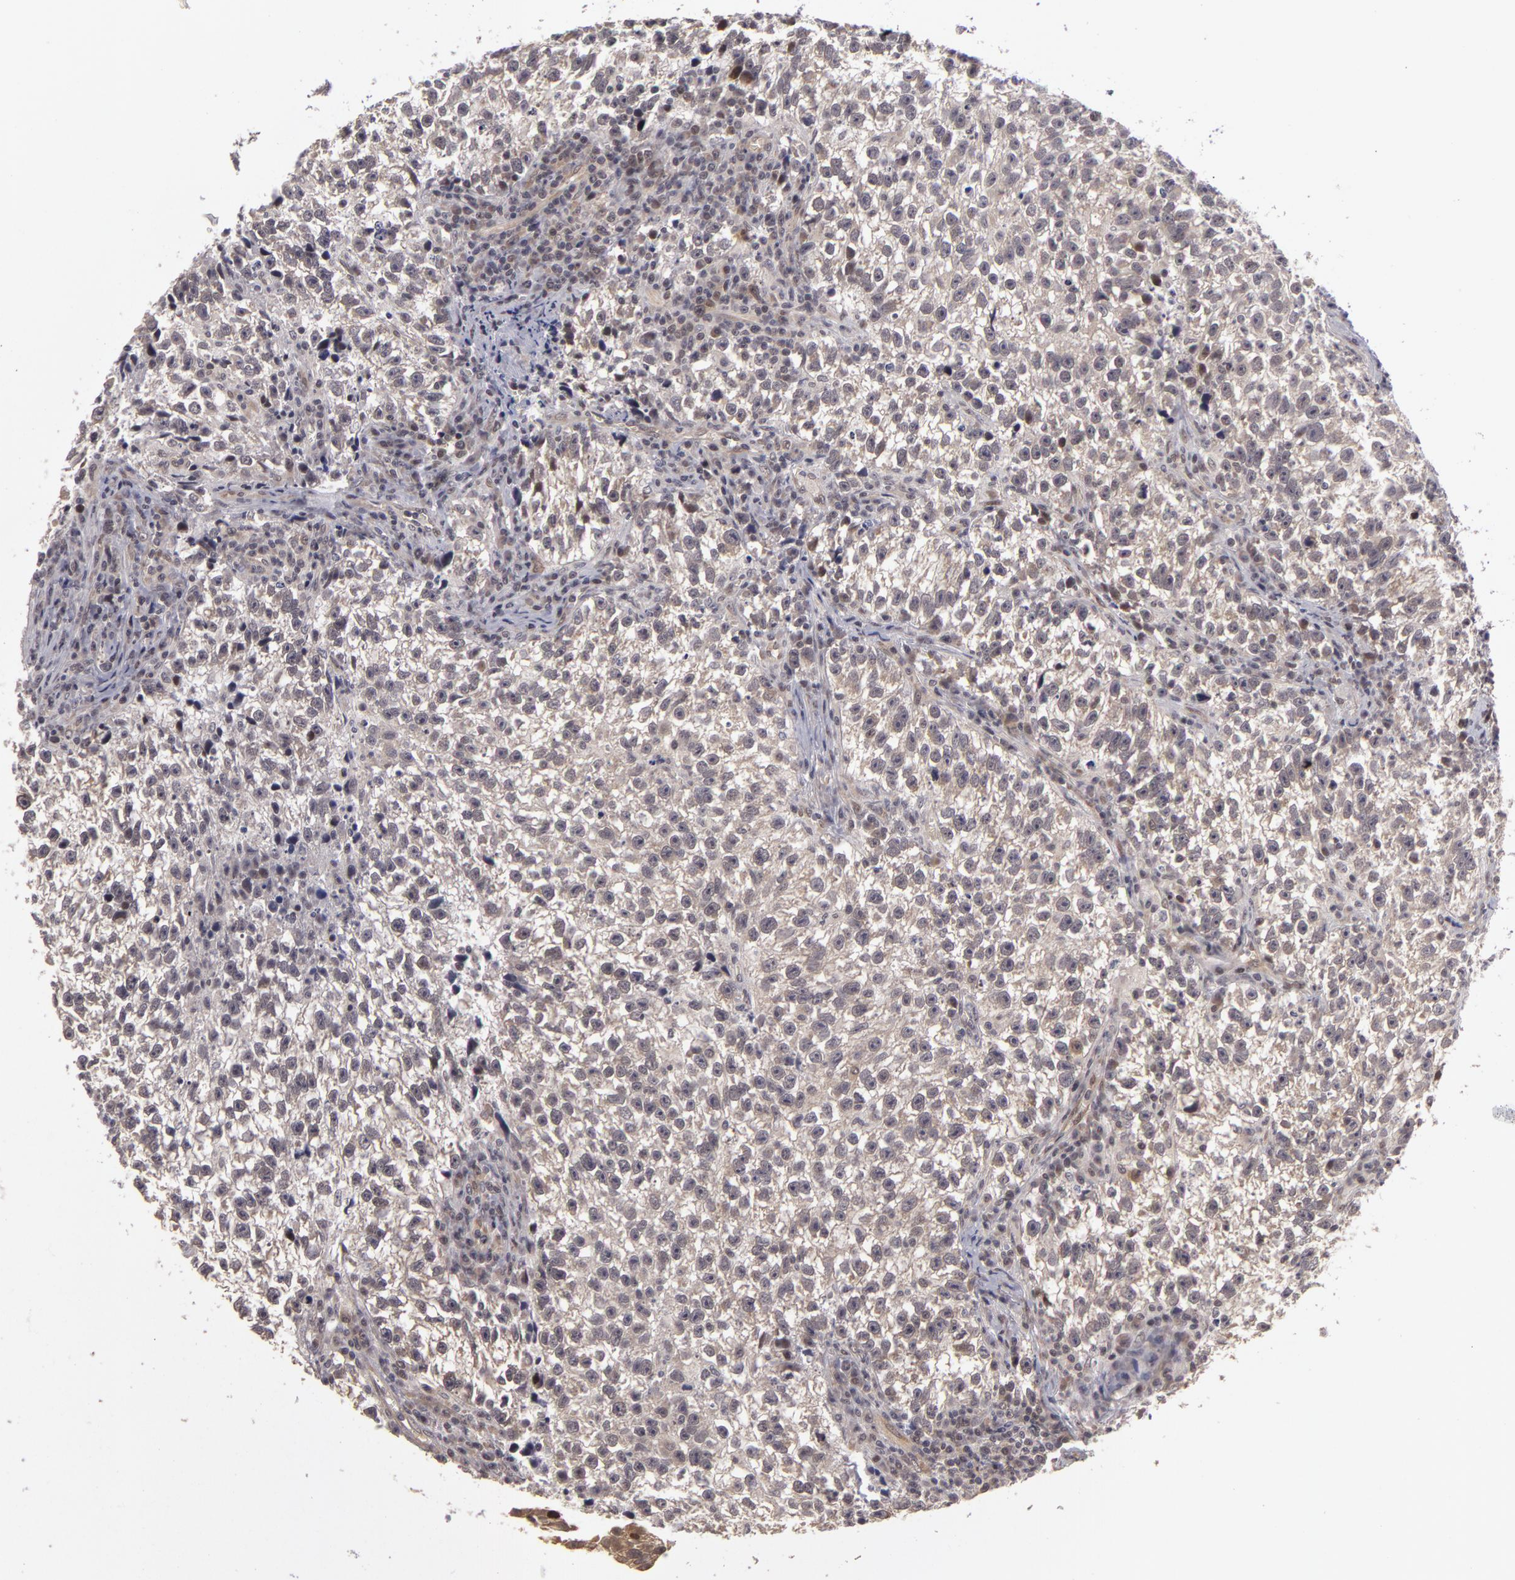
{"staining": {"intensity": "negative", "quantity": "none", "location": "none"}, "tissue": "testis cancer", "cell_type": "Tumor cells", "image_type": "cancer", "snomed": [{"axis": "morphology", "description": "Seminoma, NOS"}, {"axis": "topography", "description": "Testis"}], "caption": "Immunohistochemistry image of neoplastic tissue: testis cancer stained with DAB reveals no significant protein staining in tumor cells.", "gene": "ZNF133", "patient": {"sex": "male", "age": 38}}